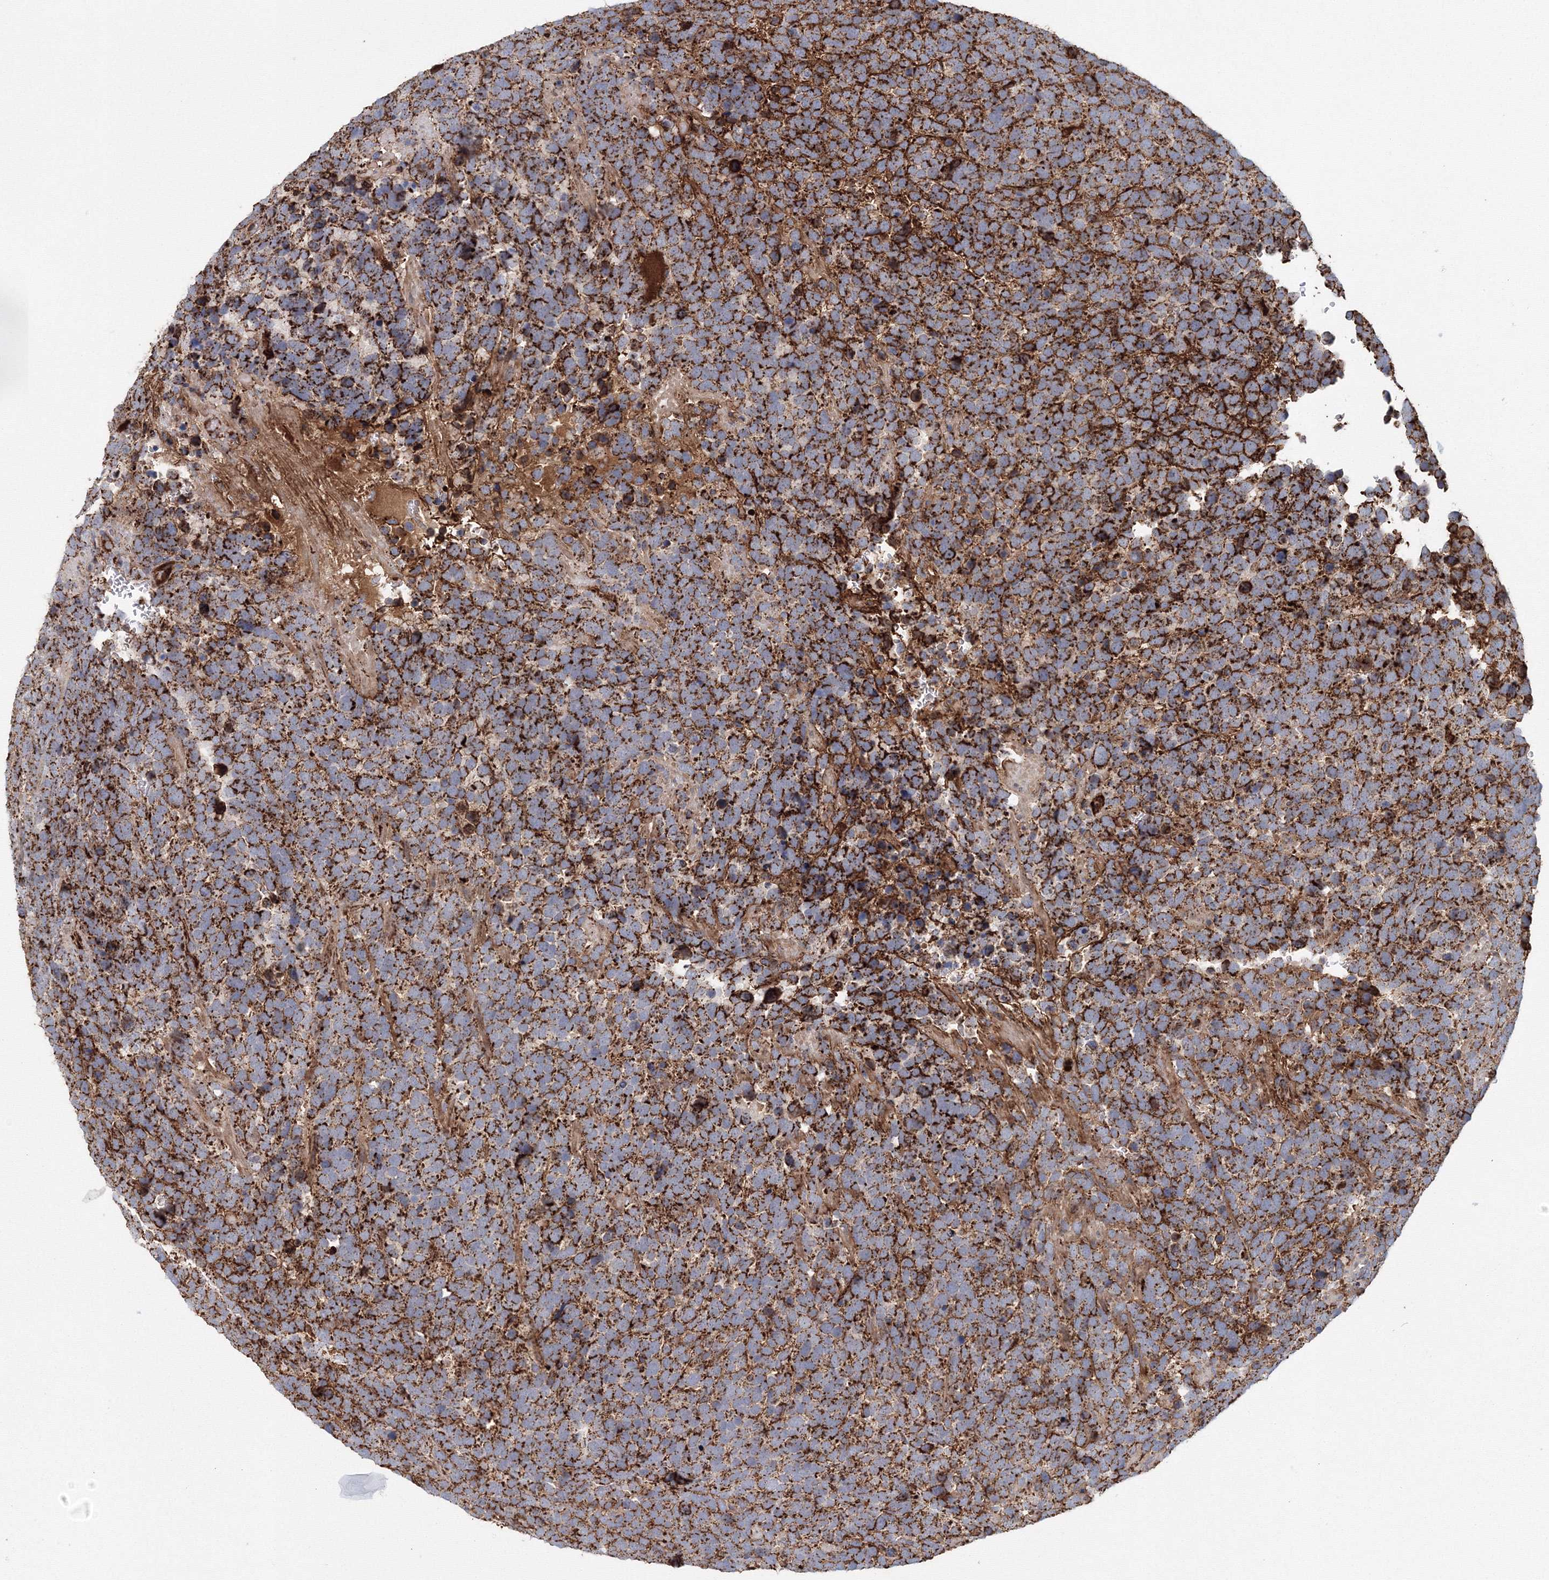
{"staining": {"intensity": "strong", "quantity": ">75%", "location": "cytoplasmic/membranous"}, "tissue": "urothelial cancer", "cell_type": "Tumor cells", "image_type": "cancer", "snomed": [{"axis": "morphology", "description": "Urothelial carcinoma, High grade"}, {"axis": "topography", "description": "Urinary bladder"}], "caption": "Human urothelial carcinoma (high-grade) stained for a protein (brown) demonstrates strong cytoplasmic/membranous positive staining in about >75% of tumor cells.", "gene": "GRPEL1", "patient": {"sex": "female", "age": 82}}